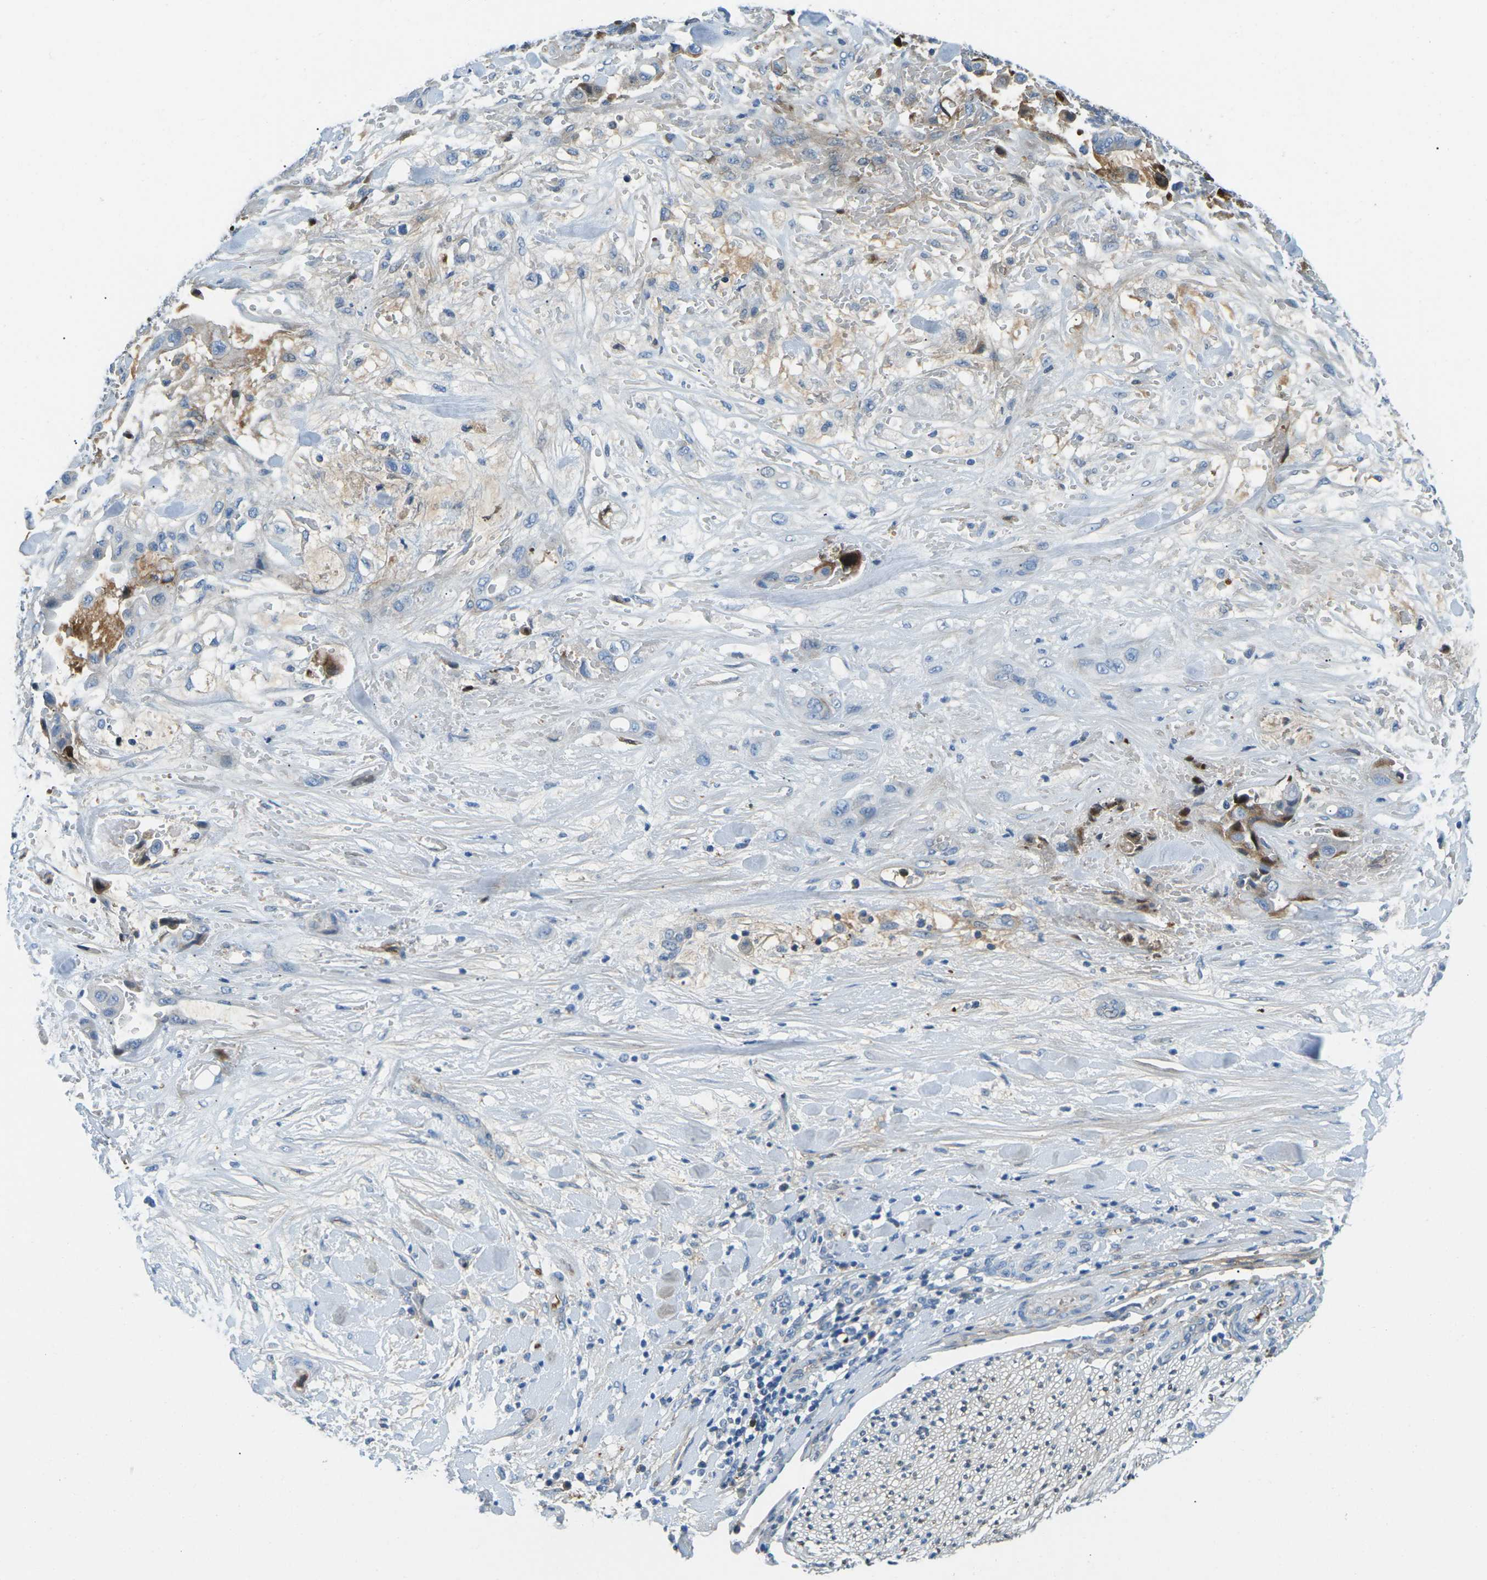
{"staining": {"intensity": "weak", "quantity": "<25%", "location": "cytoplasmic/membranous"}, "tissue": "liver cancer", "cell_type": "Tumor cells", "image_type": "cancer", "snomed": [{"axis": "morphology", "description": "Cholangiocarcinoma"}, {"axis": "topography", "description": "Liver"}], "caption": "Immunohistochemistry micrograph of neoplastic tissue: cholangiocarcinoma (liver) stained with DAB (3,3'-diaminobenzidine) exhibits no significant protein positivity in tumor cells. (Stains: DAB IHC with hematoxylin counter stain, Microscopy: brightfield microscopy at high magnification).", "gene": "CFB", "patient": {"sex": "female", "age": 61}}